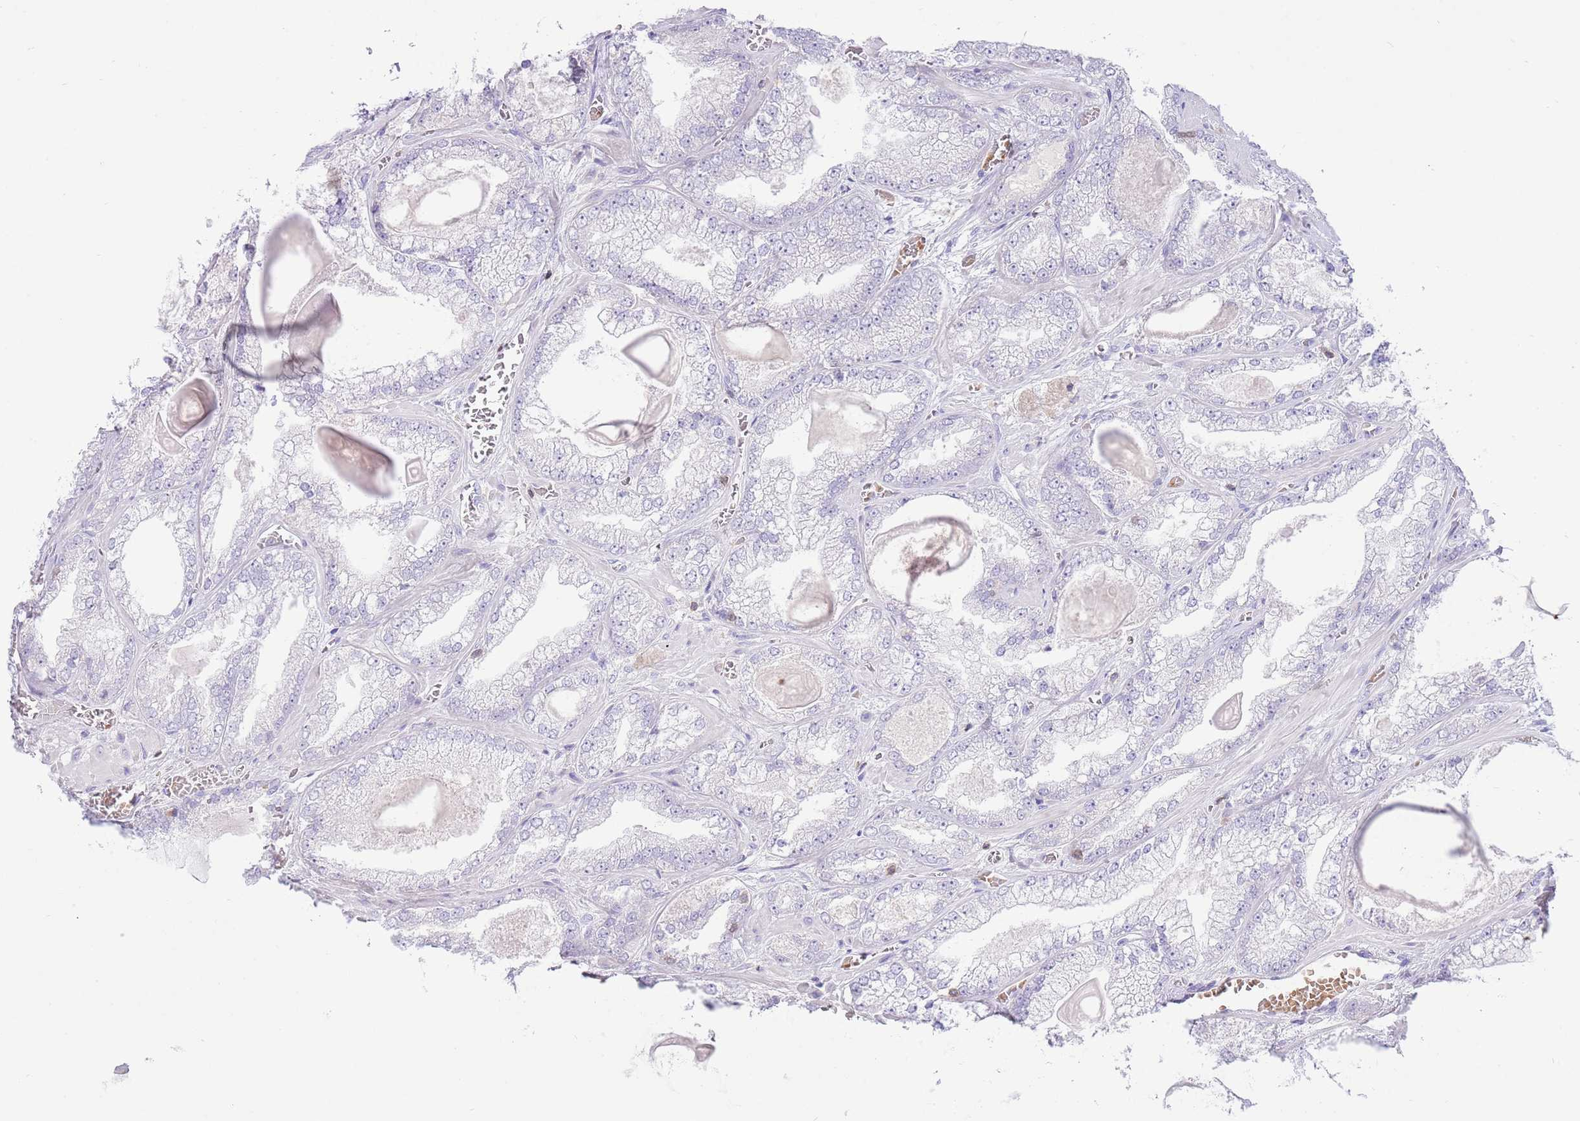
{"staining": {"intensity": "negative", "quantity": "none", "location": "none"}, "tissue": "prostate cancer", "cell_type": "Tumor cells", "image_type": "cancer", "snomed": [{"axis": "morphology", "description": "Adenocarcinoma, Low grade"}, {"axis": "topography", "description": "Prostate"}], "caption": "Tumor cells are negative for protein expression in human prostate cancer.", "gene": "OR4Q3", "patient": {"sex": "male", "age": 57}}